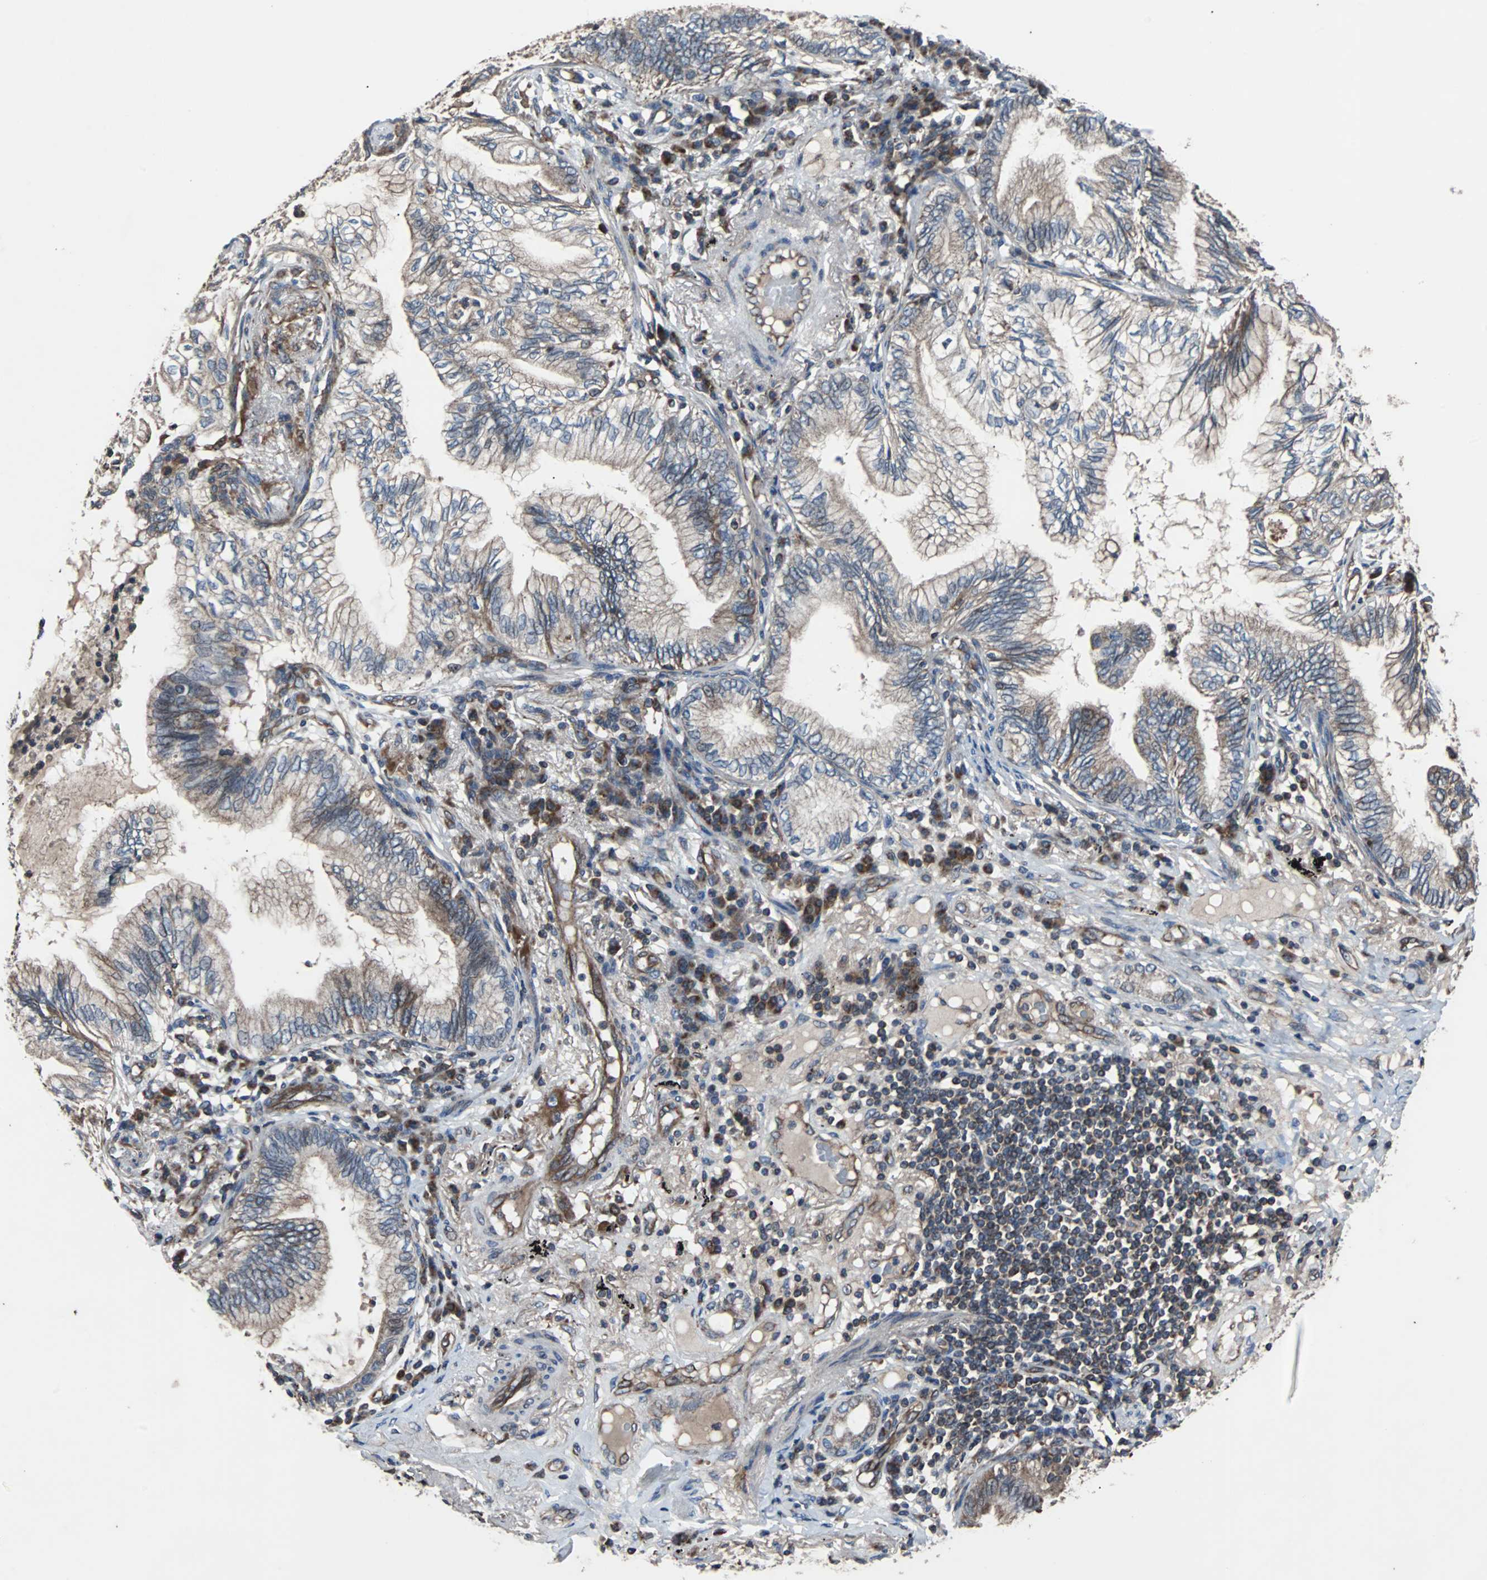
{"staining": {"intensity": "moderate", "quantity": "25%-75%", "location": "cytoplasmic/membranous"}, "tissue": "lung cancer", "cell_type": "Tumor cells", "image_type": "cancer", "snomed": [{"axis": "morphology", "description": "Adenocarcinoma, NOS"}, {"axis": "topography", "description": "Lung"}], "caption": "There is medium levels of moderate cytoplasmic/membranous positivity in tumor cells of lung cancer, as demonstrated by immunohistochemical staining (brown color).", "gene": "ACTR3", "patient": {"sex": "female", "age": 70}}